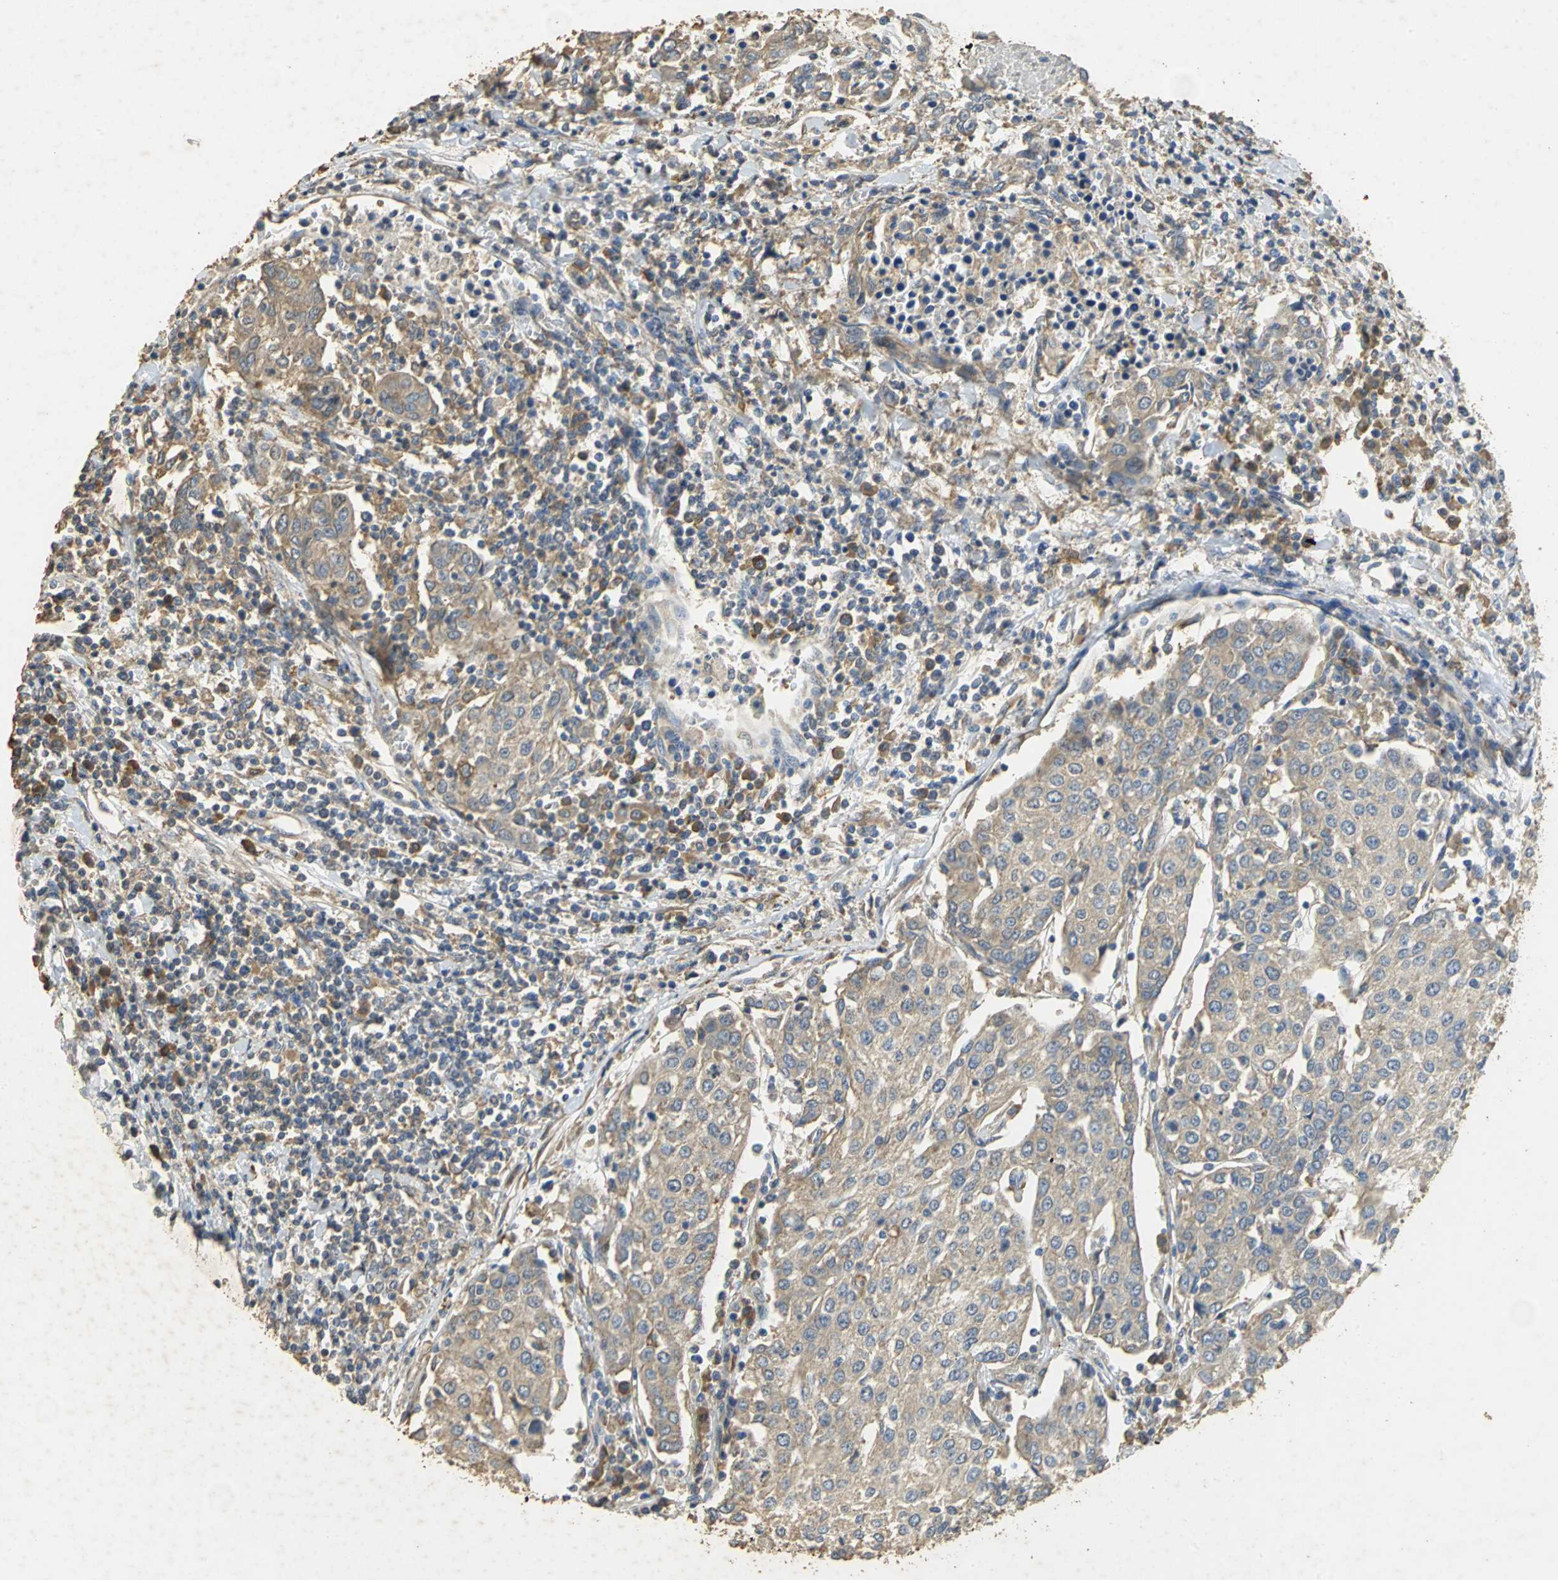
{"staining": {"intensity": "moderate", "quantity": ">75%", "location": "cytoplasmic/membranous"}, "tissue": "urothelial cancer", "cell_type": "Tumor cells", "image_type": "cancer", "snomed": [{"axis": "morphology", "description": "Urothelial carcinoma, High grade"}, {"axis": "topography", "description": "Urinary bladder"}], "caption": "Protein staining by immunohistochemistry demonstrates moderate cytoplasmic/membranous staining in about >75% of tumor cells in urothelial cancer. (DAB IHC with brightfield microscopy, high magnification).", "gene": "ACSL4", "patient": {"sex": "female", "age": 85}}